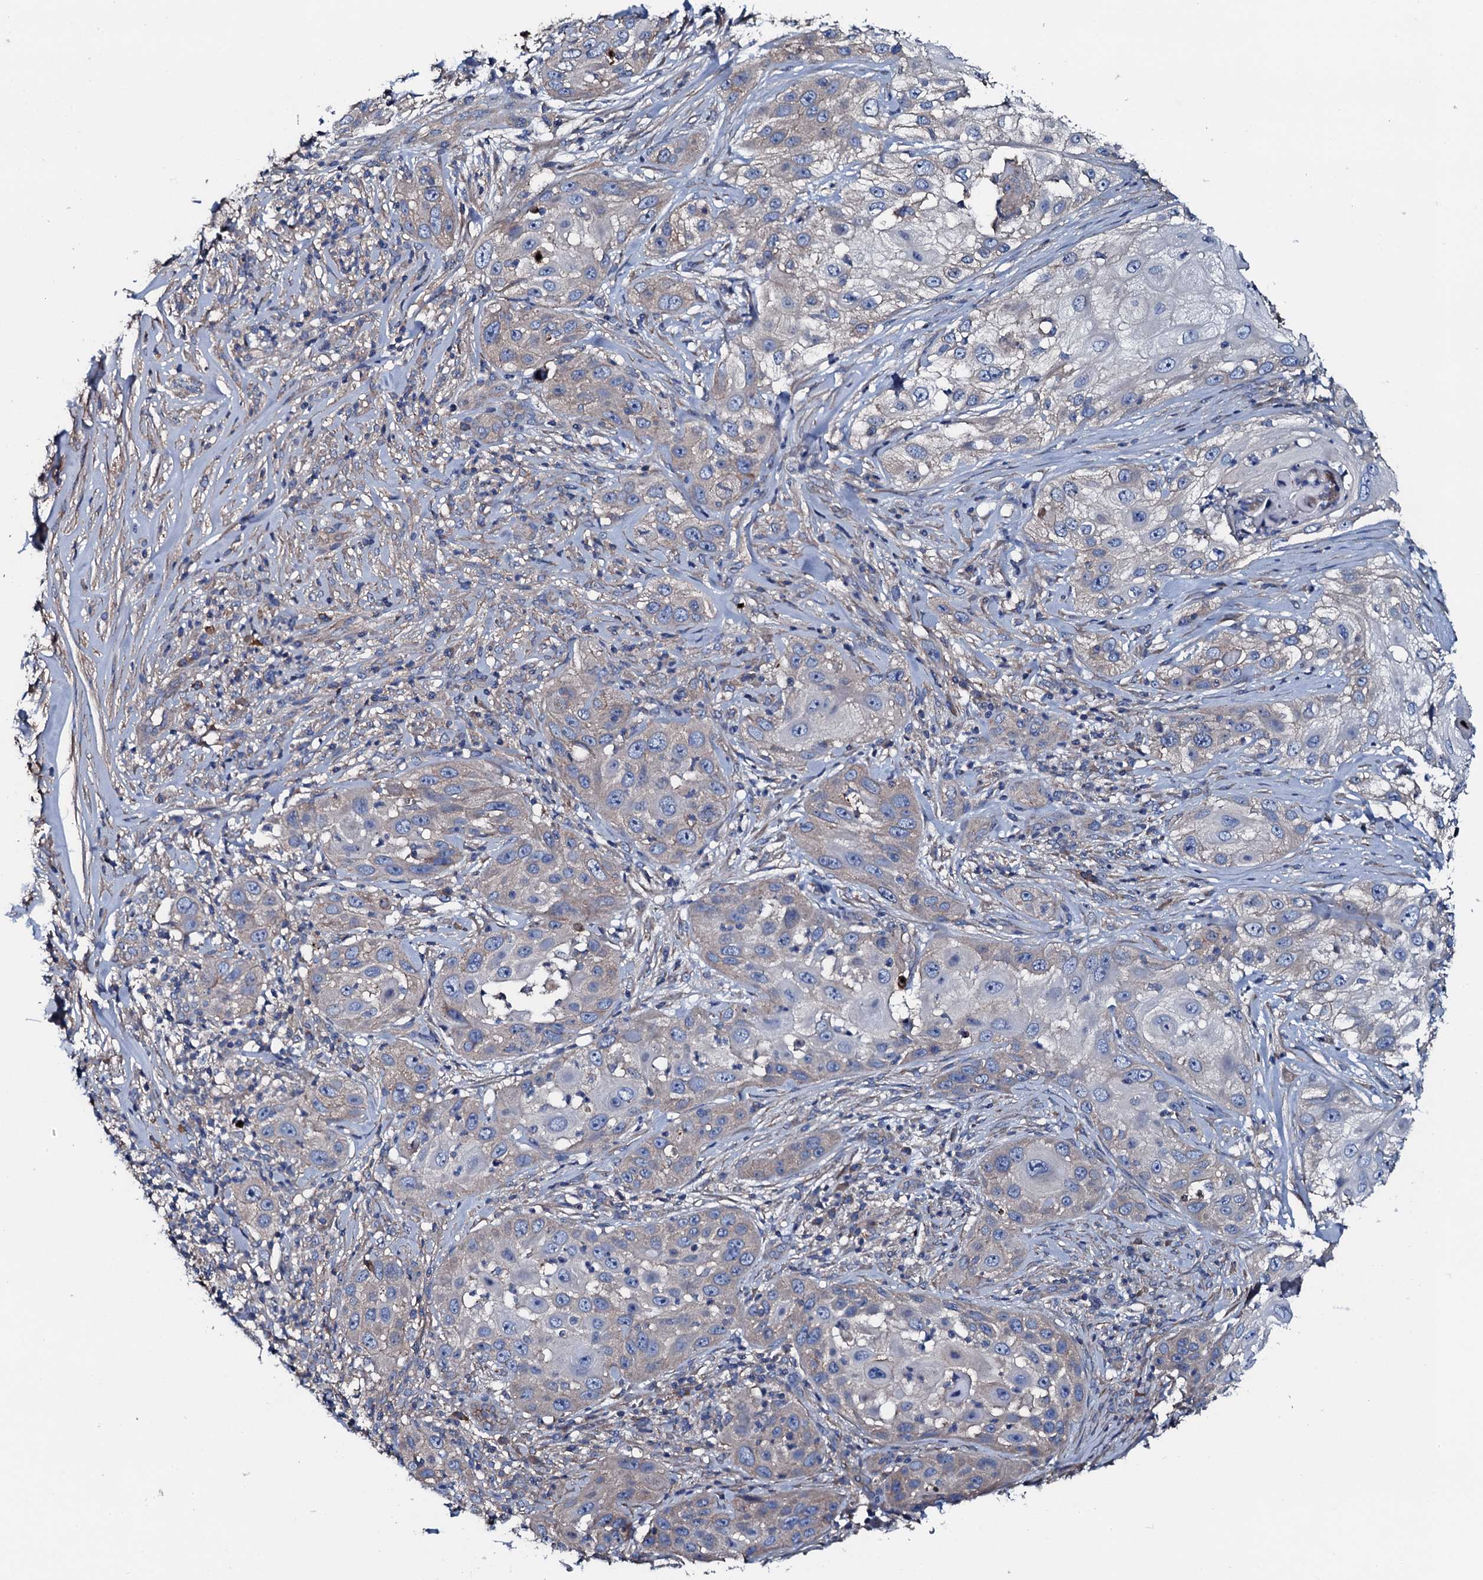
{"staining": {"intensity": "negative", "quantity": "none", "location": "none"}, "tissue": "skin cancer", "cell_type": "Tumor cells", "image_type": "cancer", "snomed": [{"axis": "morphology", "description": "Squamous cell carcinoma, NOS"}, {"axis": "topography", "description": "Skin"}], "caption": "Squamous cell carcinoma (skin) was stained to show a protein in brown. There is no significant positivity in tumor cells. (DAB (3,3'-diaminobenzidine) immunohistochemistry, high magnification).", "gene": "NEK1", "patient": {"sex": "female", "age": 44}}